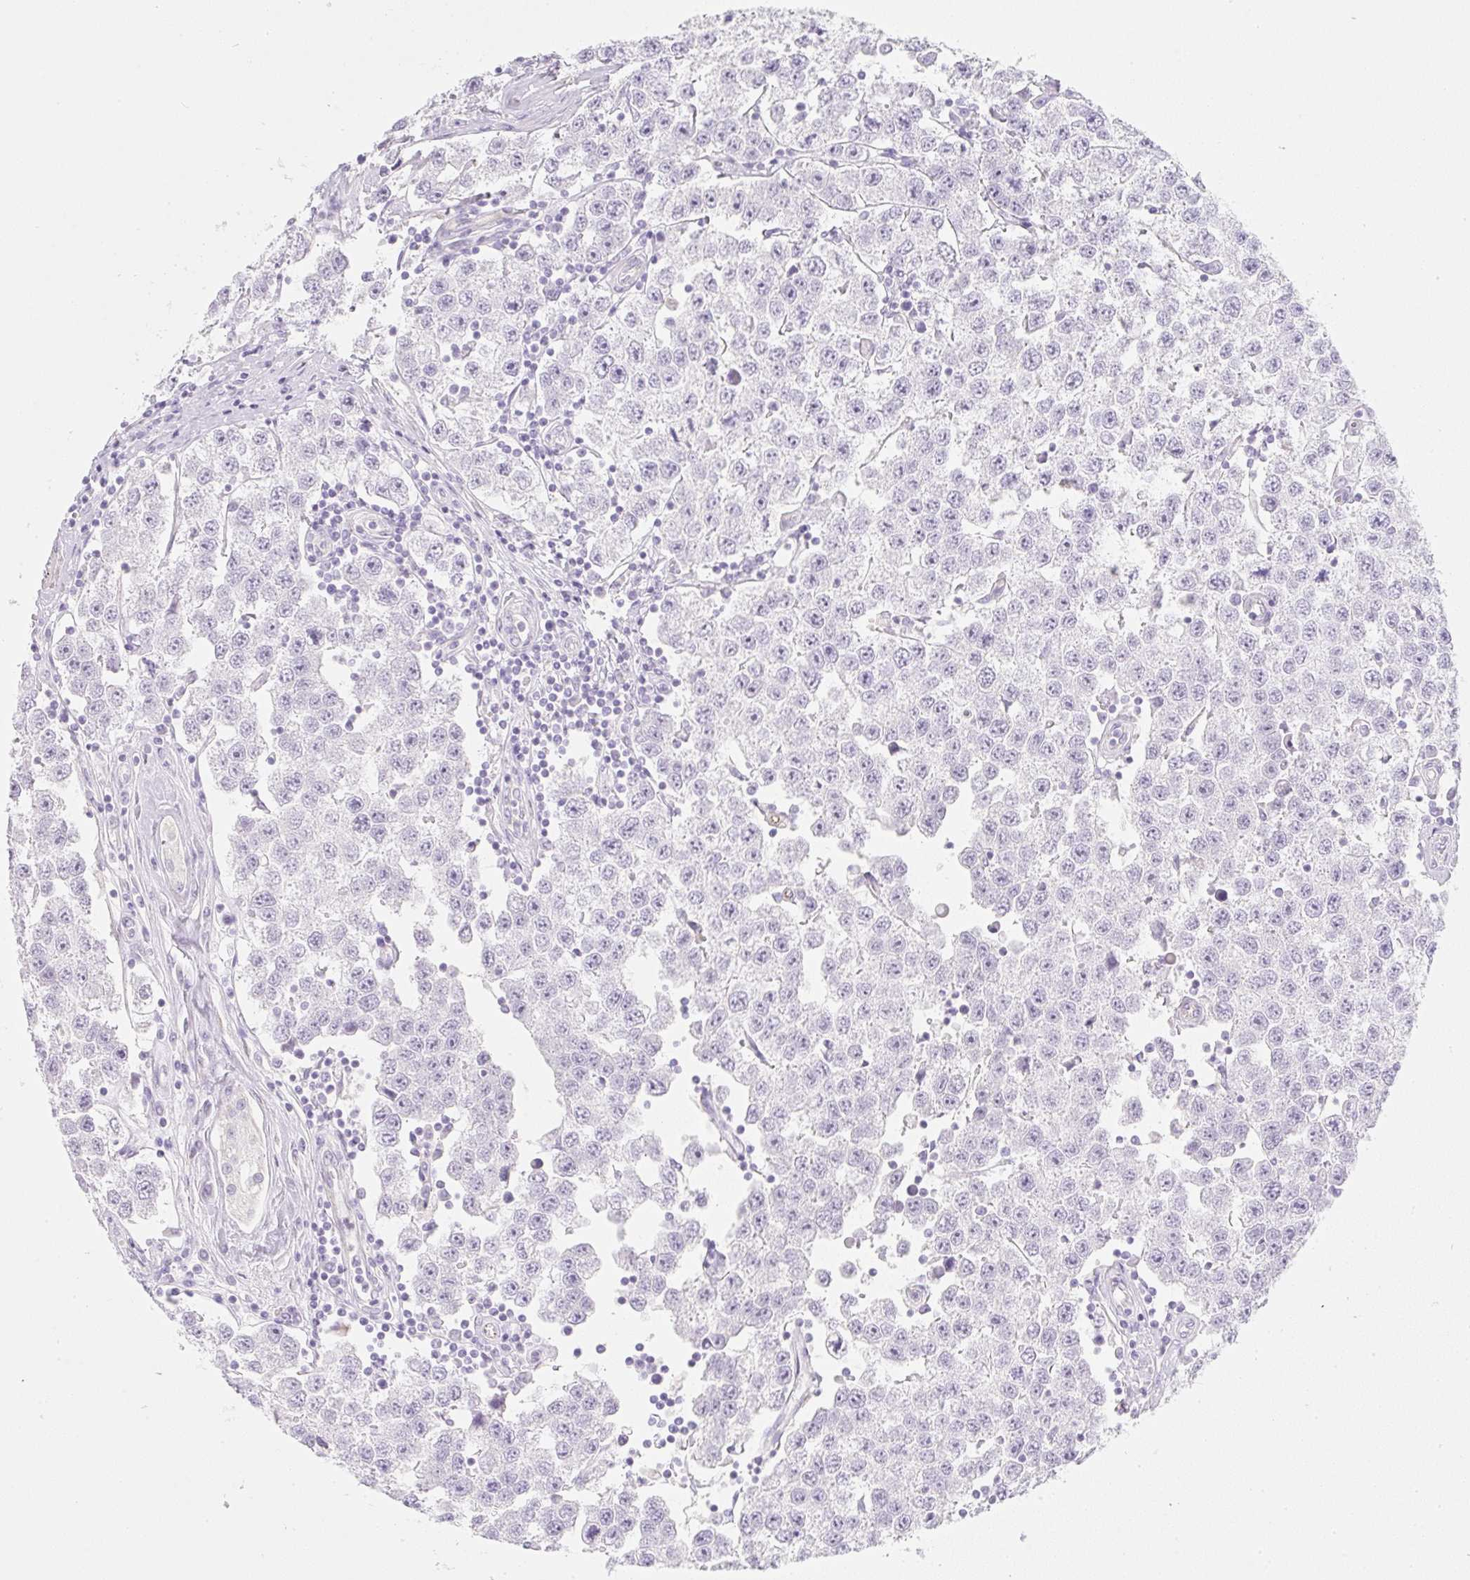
{"staining": {"intensity": "negative", "quantity": "none", "location": "none"}, "tissue": "testis cancer", "cell_type": "Tumor cells", "image_type": "cancer", "snomed": [{"axis": "morphology", "description": "Seminoma, NOS"}, {"axis": "topography", "description": "Testis"}], "caption": "This image is of testis cancer stained with immunohistochemistry (IHC) to label a protein in brown with the nuclei are counter-stained blue. There is no expression in tumor cells.", "gene": "ZNF689", "patient": {"sex": "male", "age": 34}}